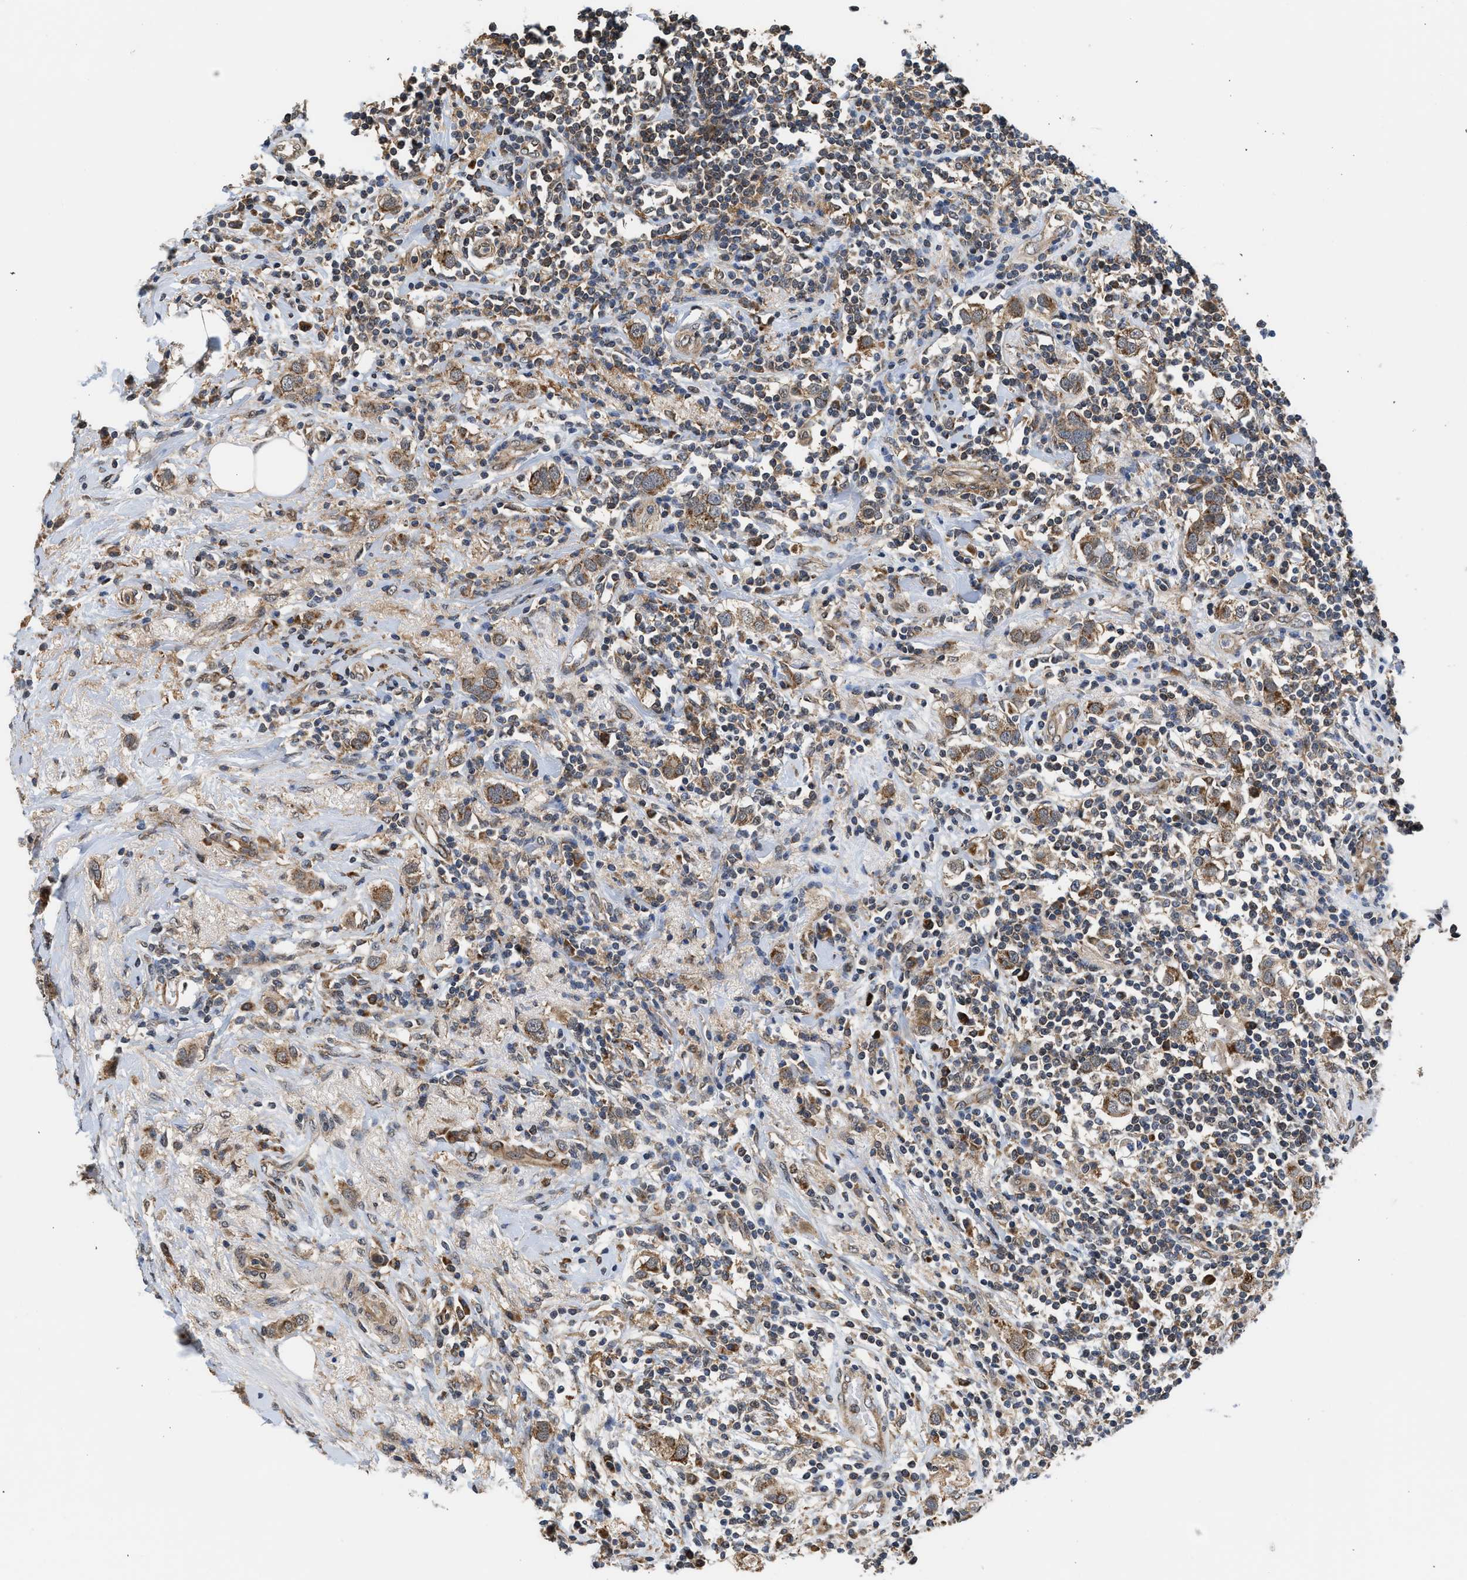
{"staining": {"intensity": "moderate", "quantity": ">75%", "location": "cytoplasmic/membranous"}, "tissue": "breast cancer", "cell_type": "Tumor cells", "image_type": "cancer", "snomed": [{"axis": "morphology", "description": "Duct carcinoma"}, {"axis": "topography", "description": "Breast"}], "caption": "This histopathology image reveals immunohistochemistry staining of human intraductal carcinoma (breast), with medium moderate cytoplasmic/membranous staining in about >75% of tumor cells.", "gene": "POLG2", "patient": {"sex": "female", "age": 50}}